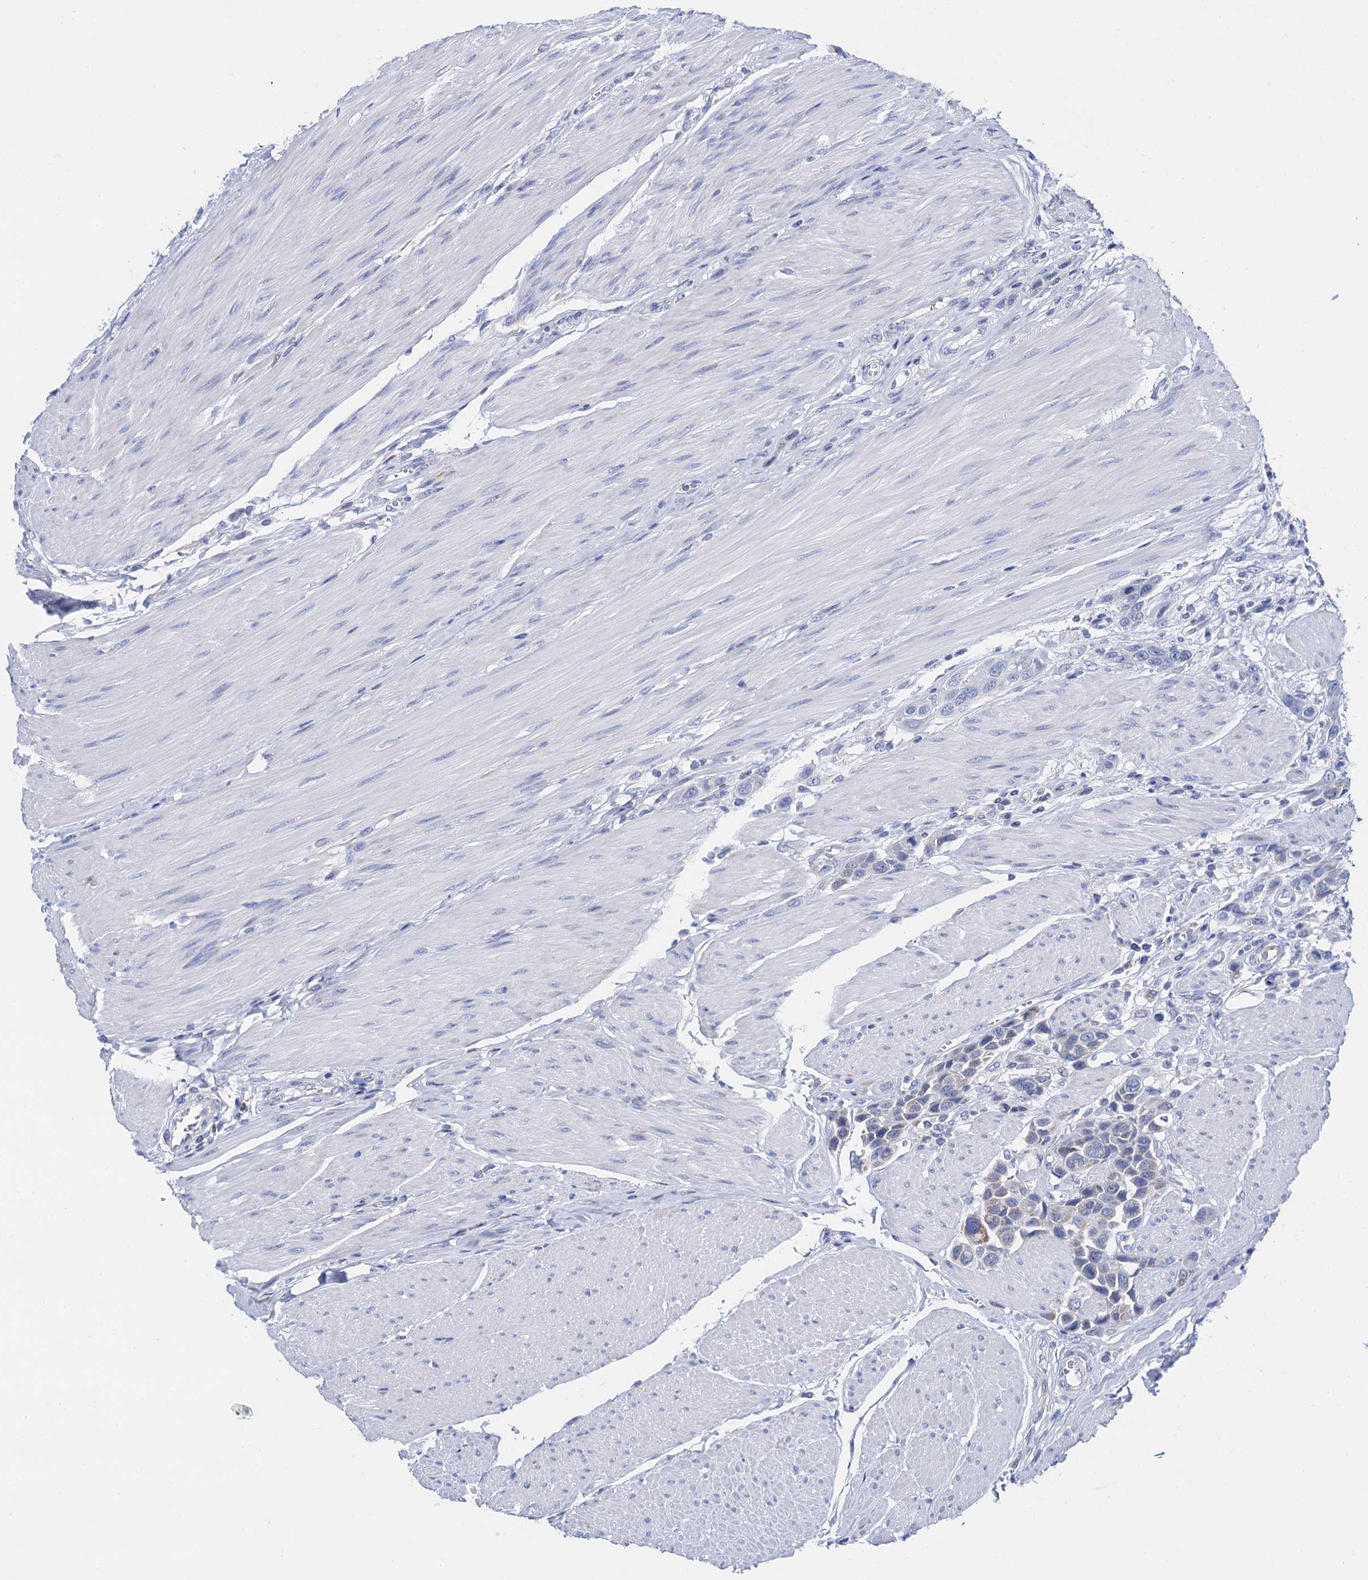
{"staining": {"intensity": "negative", "quantity": "none", "location": "none"}, "tissue": "urothelial cancer", "cell_type": "Tumor cells", "image_type": "cancer", "snomed": [{"axis": "morphology", "description": "Urothelial carcinoma, High grade"}, {"axis": "topography", "description": "Urinary bladder"}], "caption": "This is an immunohistochemistry (IHC) image of urothelial carcinoma (high-grade). There is no expression in tumor cells.", "gene": "ACADSB", "patient": {"sex": "male", "age": 50}}